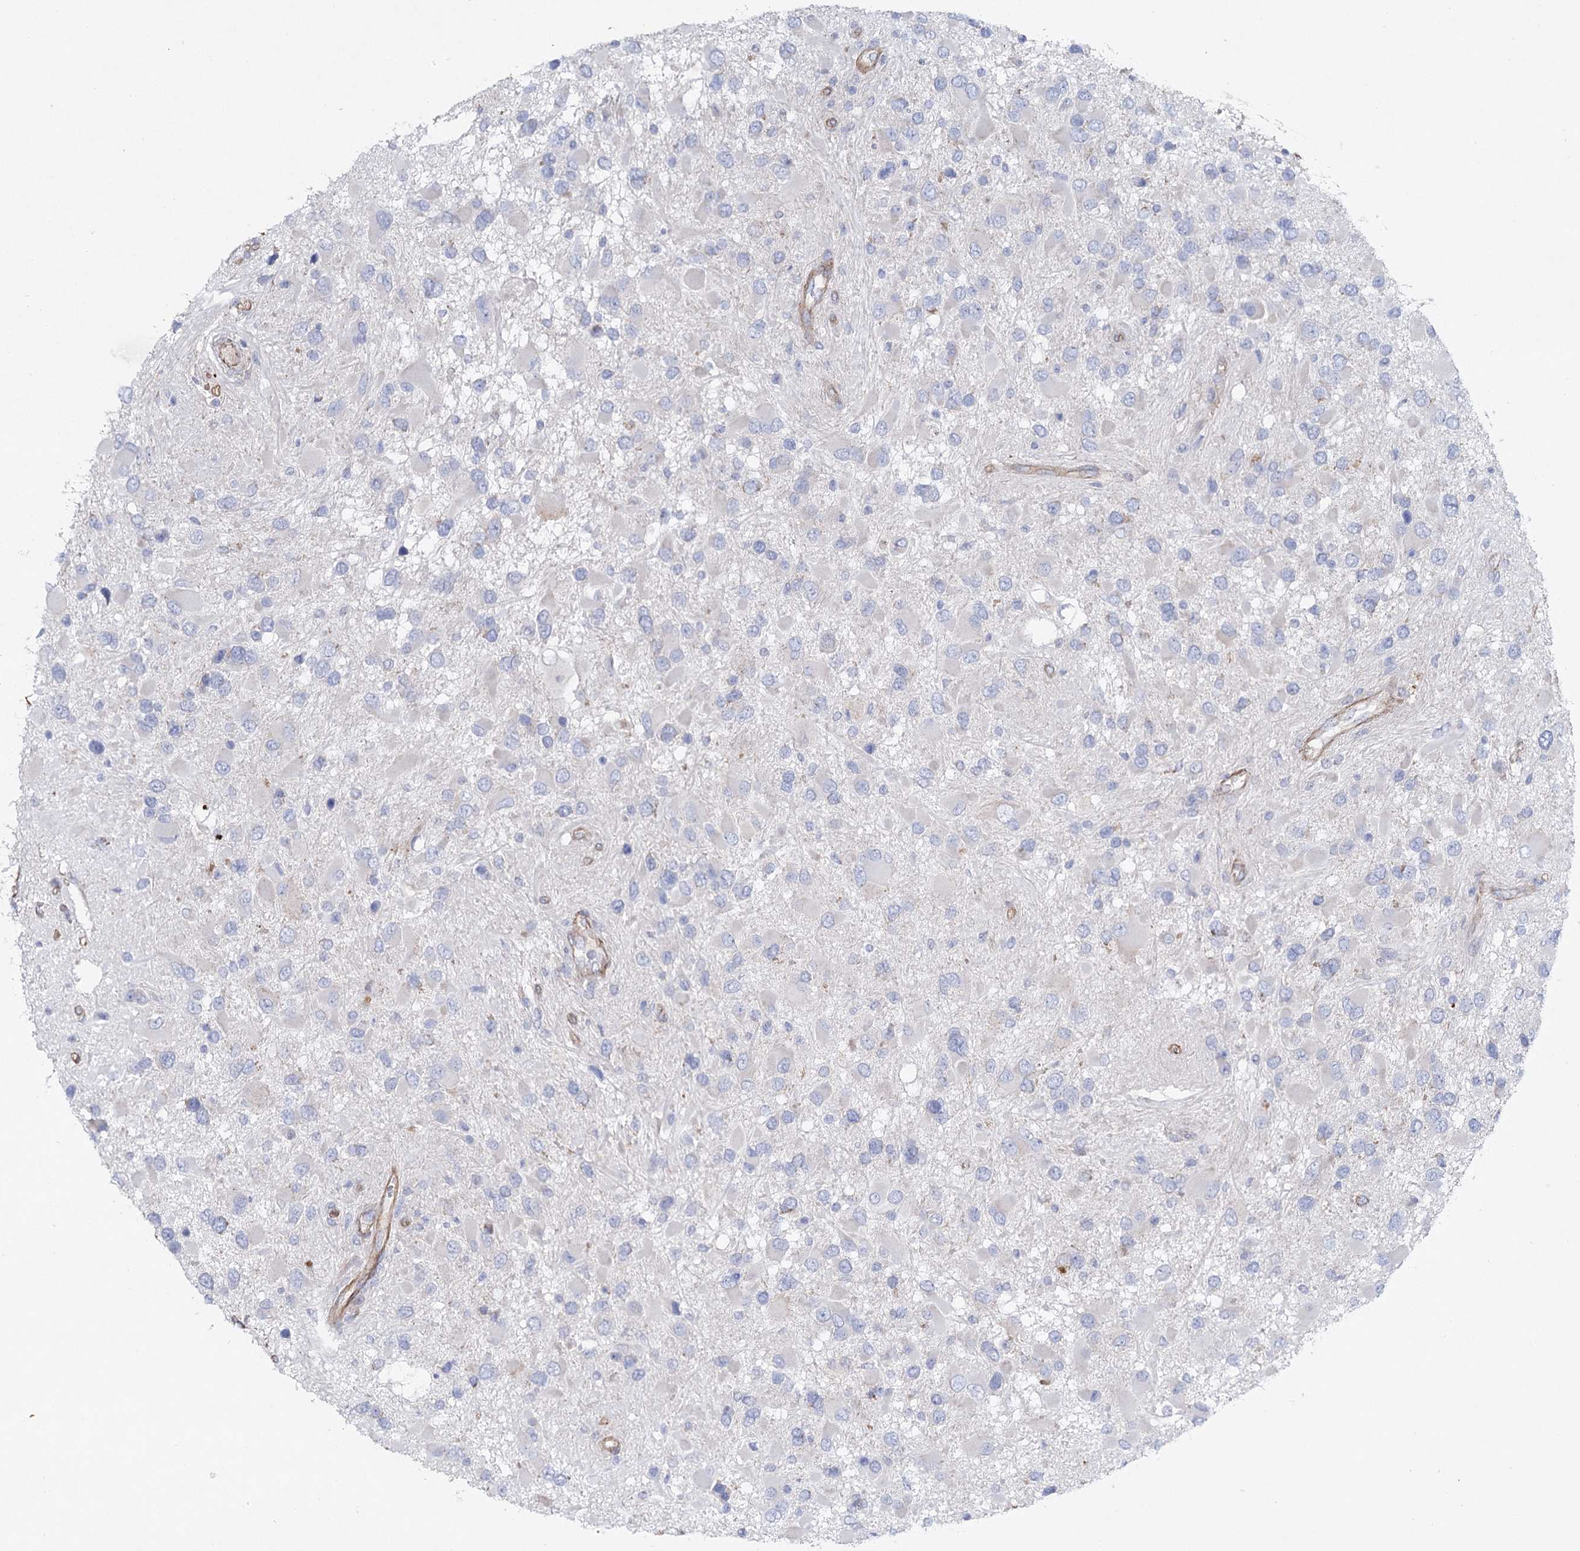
{"staining": {"intensity": "negative", "quantity": "none", "location": "none"}, "tissue": "glioma", "cell_type": "Tumor cells", "image_type": "cancer", "snomed": [{"axis": "morphology", "description": "Glioma, malignant, High grade"}, {"axis": "topography", "description": "Brain"}], "caption": "High magnification brightfield microscopy of malignant glioma (high-grade) stained with DAB (3,3'-diaminobenzidine) (brown) and counterstained with hematoxylin (blue): tumor cells show no significant staining. (Brightfield microscopy of DAB immunohistochemistry (IHC) at high magnification).", "gene": "TMEM164", "patient": {"sex": "male", "age": 53}}